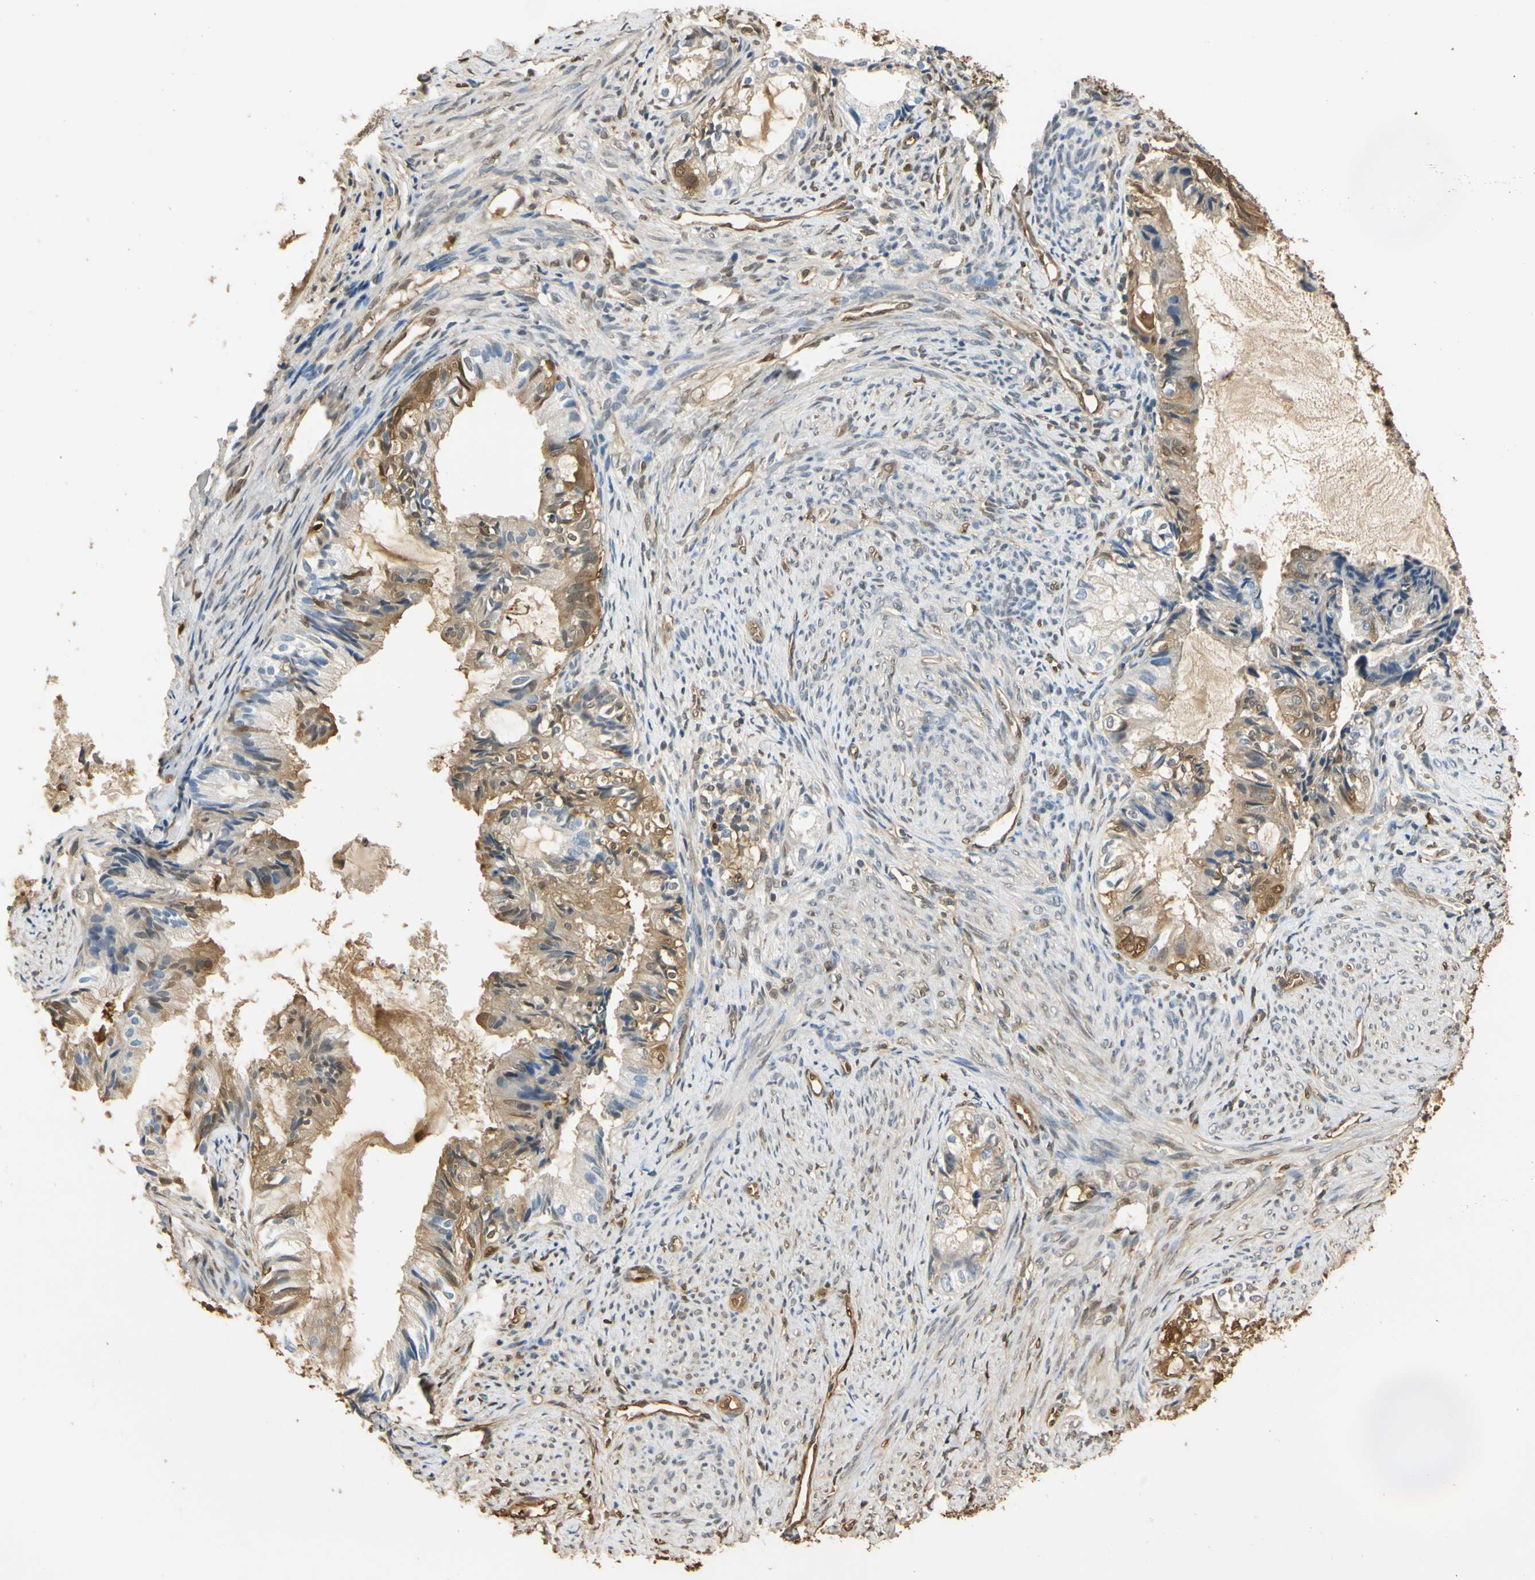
{"staining": {"intensity": "moderate", "quantity": ">75%", "location": "cytoplasmic/membranous,nuclear"}, "tissue": "cervical cancer", "cell_type": "Tumor cells", "image_type": "cancer", "snomed": [{"axis": "morphology", "description": "Normal tissue, NOS"}, {"axis": "morphology", "description": "Adenocarcinoma, NOS"}, {"axis": "topography", "description": "Cervix"}, {"axis": "topography", "description": "Endometrium"}], "caption": "This image displays cervical cancer (adenocarcinoma) stained with IHC to label a protein in brown. The cytoplasmic/membranous and nuclear of tumor cells show moderate positivity for the protein. Nuclei are counter-stained blue.", "gene": "S100A6", "patient": {"sex": "female", "age": 86}}